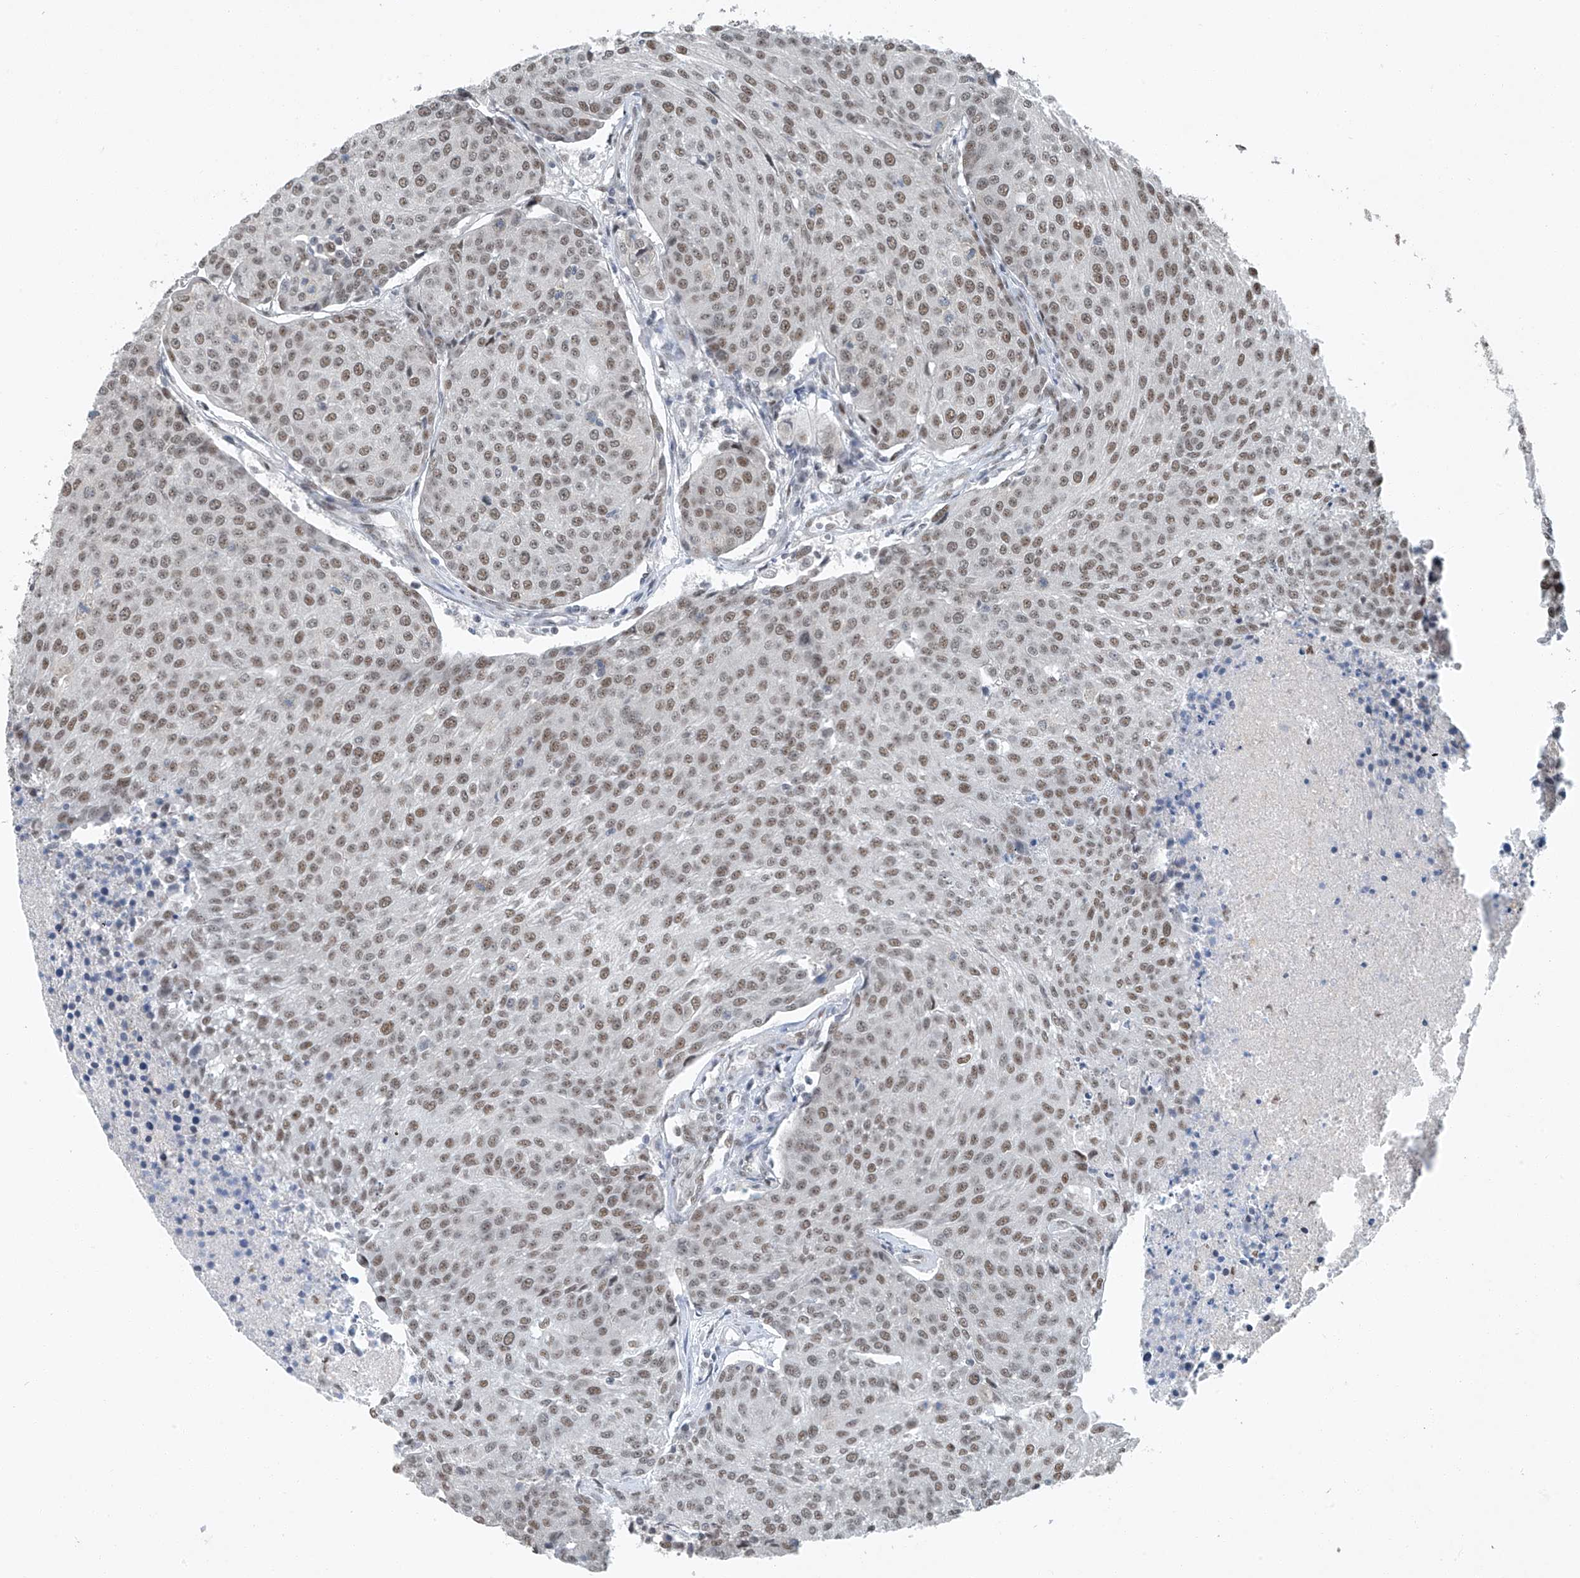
{"staining": {"intensity": "moderate", "quantity": ">75%", "location": "nuclear"}, "tissue": "urothelial cancer", "cell_type": "Tumor cells", "image_type": "cancer", "snomed": [{"axis": "morphology", "description": "Urothelial carcinoma, High grade"}, {"axis": "topography", "description": "Urinary bladder"}], "caption": "The histopathology image demonstrates immunohistochemical staining of high-grade urothelial carcinoma. There is moderate nuclear positivity is identified in about >75% of tumor cells.", "gene": "TAF8", "patient": {"sex": "female", "age": 85}}